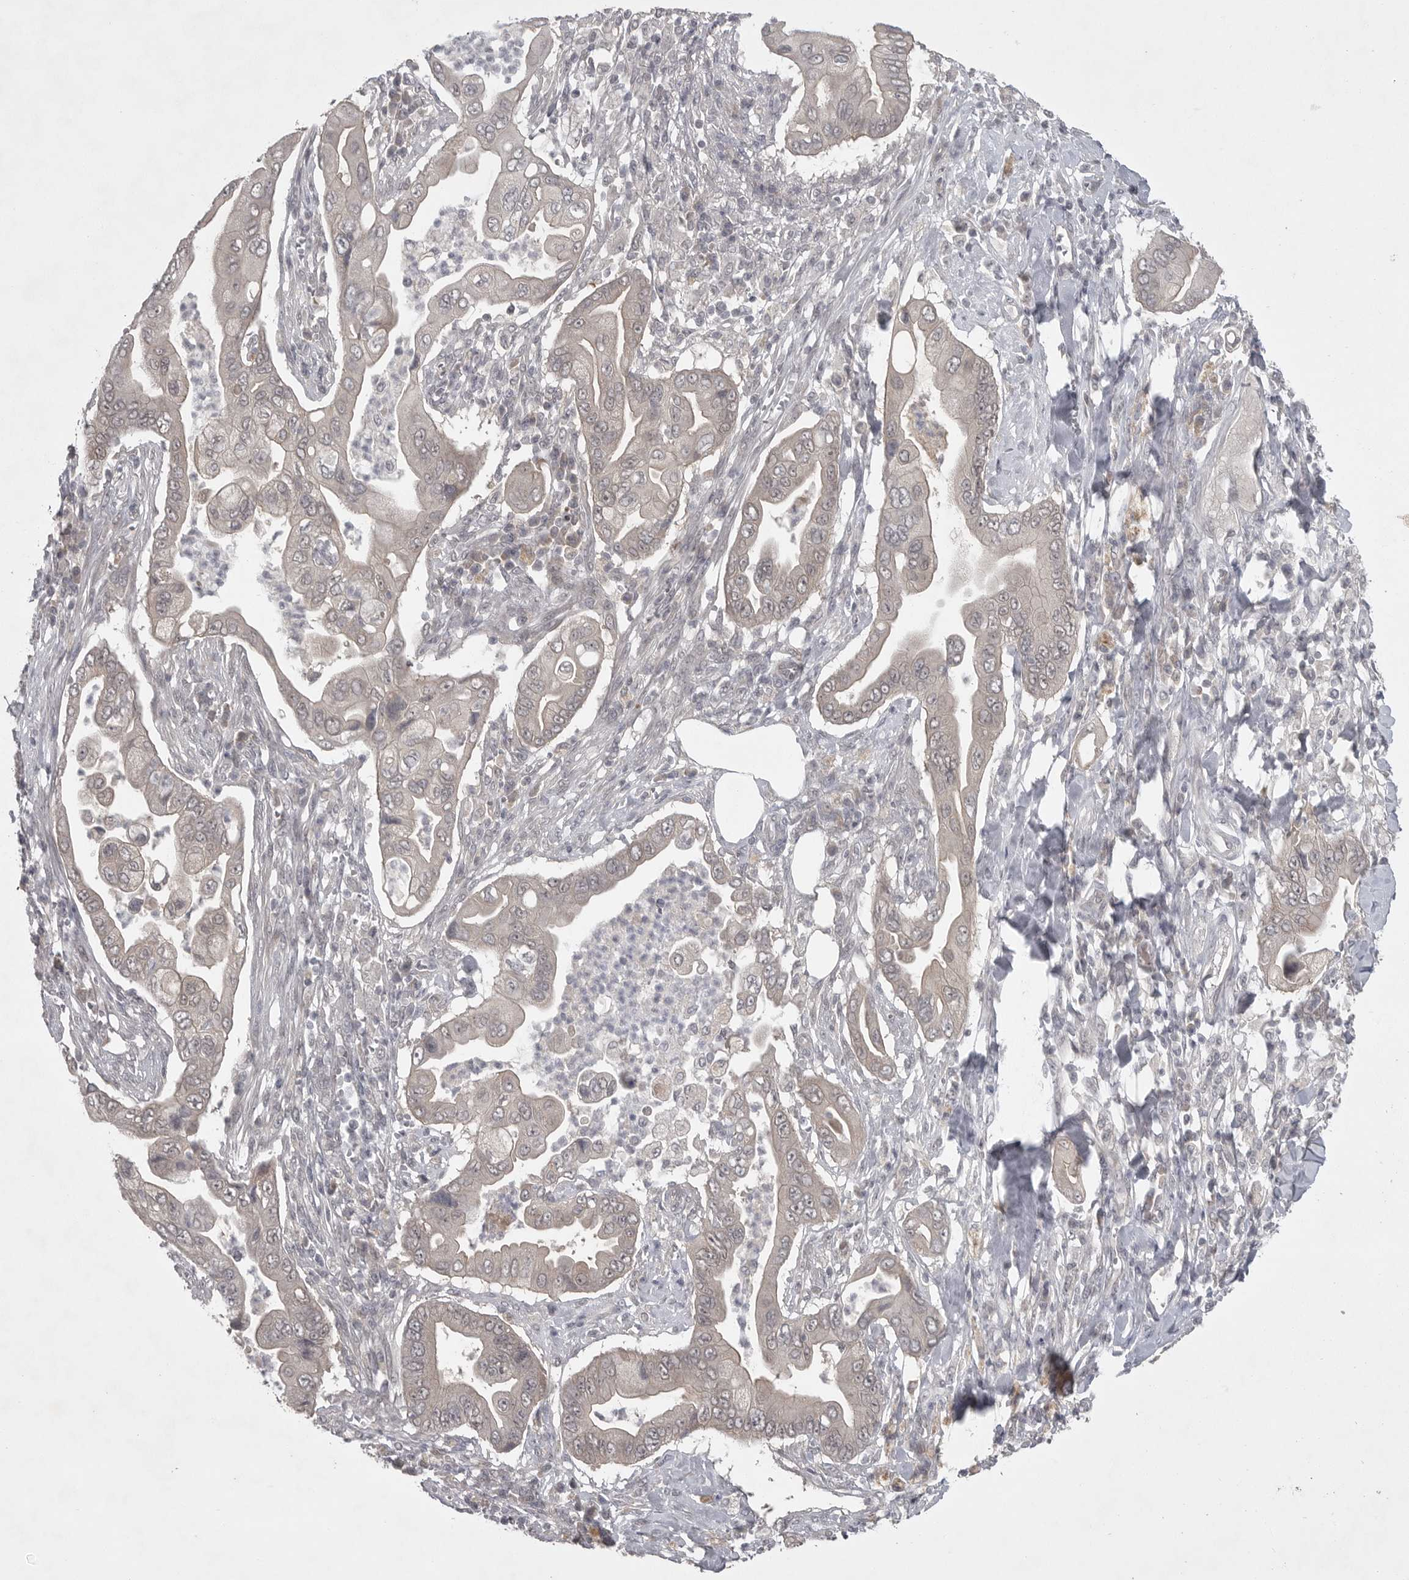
{"staining": {"intensity": "weak", "quantity": "25%-75%", "location": "cytoplasmic/membranous"}, "tissue": "pancreatic cancer", "cell_type": "Tumor cells", "image_type": "cancer", "snomed": [{"axis": "morphology", "description": "Adenocarcinoma, NOS"}, {"axis": "topography", "description": "Pancreas"}], "caption": "Immunohistochemical staining of adenocarcinoma (pancreatic) exhibits weak cytoplasmic/membranous protein staining in about 25%-75% of tumor cells.", "gene": "PHF13", "patient": {"sex": "male", "age": 78}}